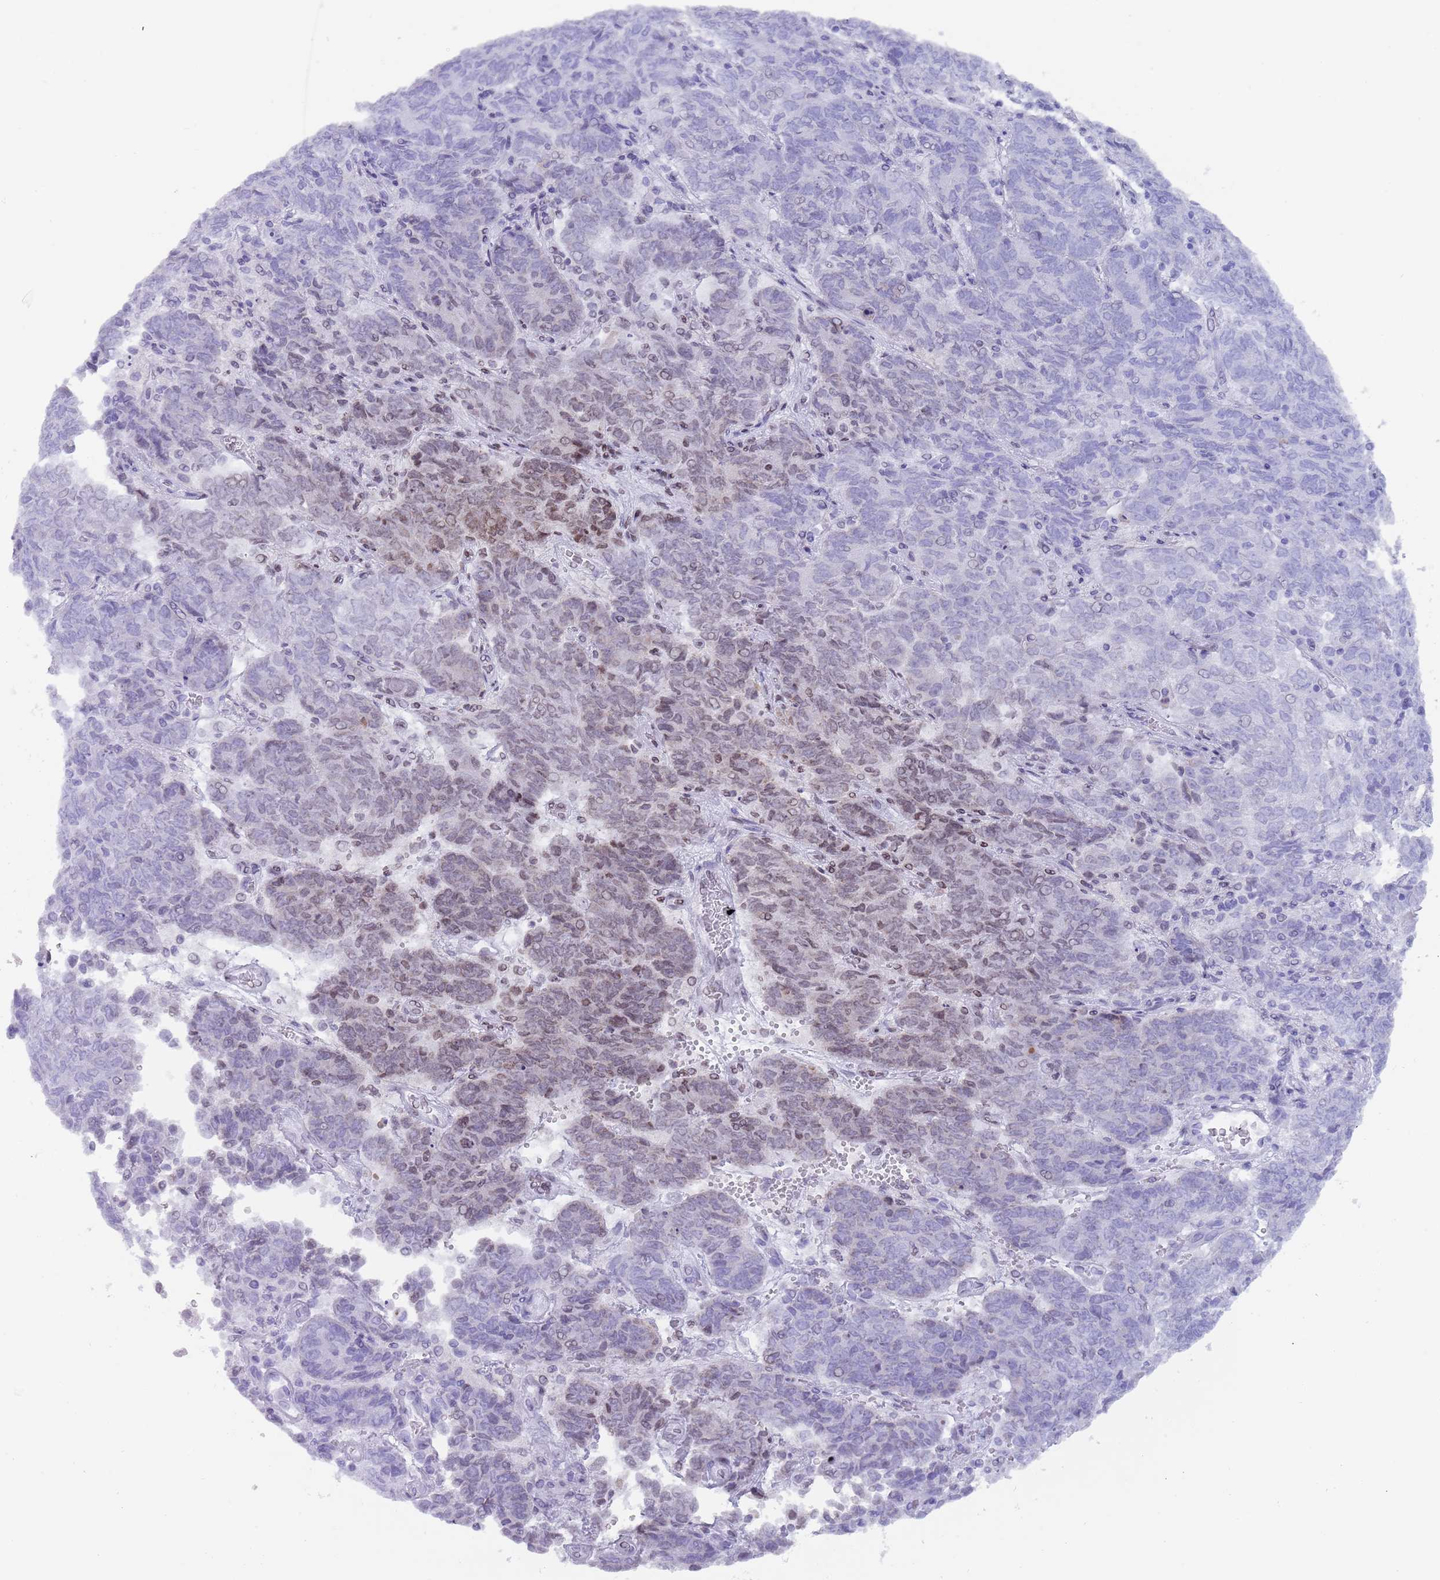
{"staining": {"intensity": "moderate", "quantity": "<25%", "location": "nuclear"}, "tissue": "endometrial cancer", "cell_type": "Tumor cells", "image_type": "cancer", "snomed": [{"axis": "morphology", "description": "Adenocarcinoma, NOS"}, {"axis": "topography", "description": "Endometrium"}], "caption": "Immunohistochemical staining of human endometrial adenocarcinoma exhibits low levels of moderate nuclear staining in about <25% of tumor cells.", "gene": "HDAC8", "patient": {"sex": "female", "age": 80}}